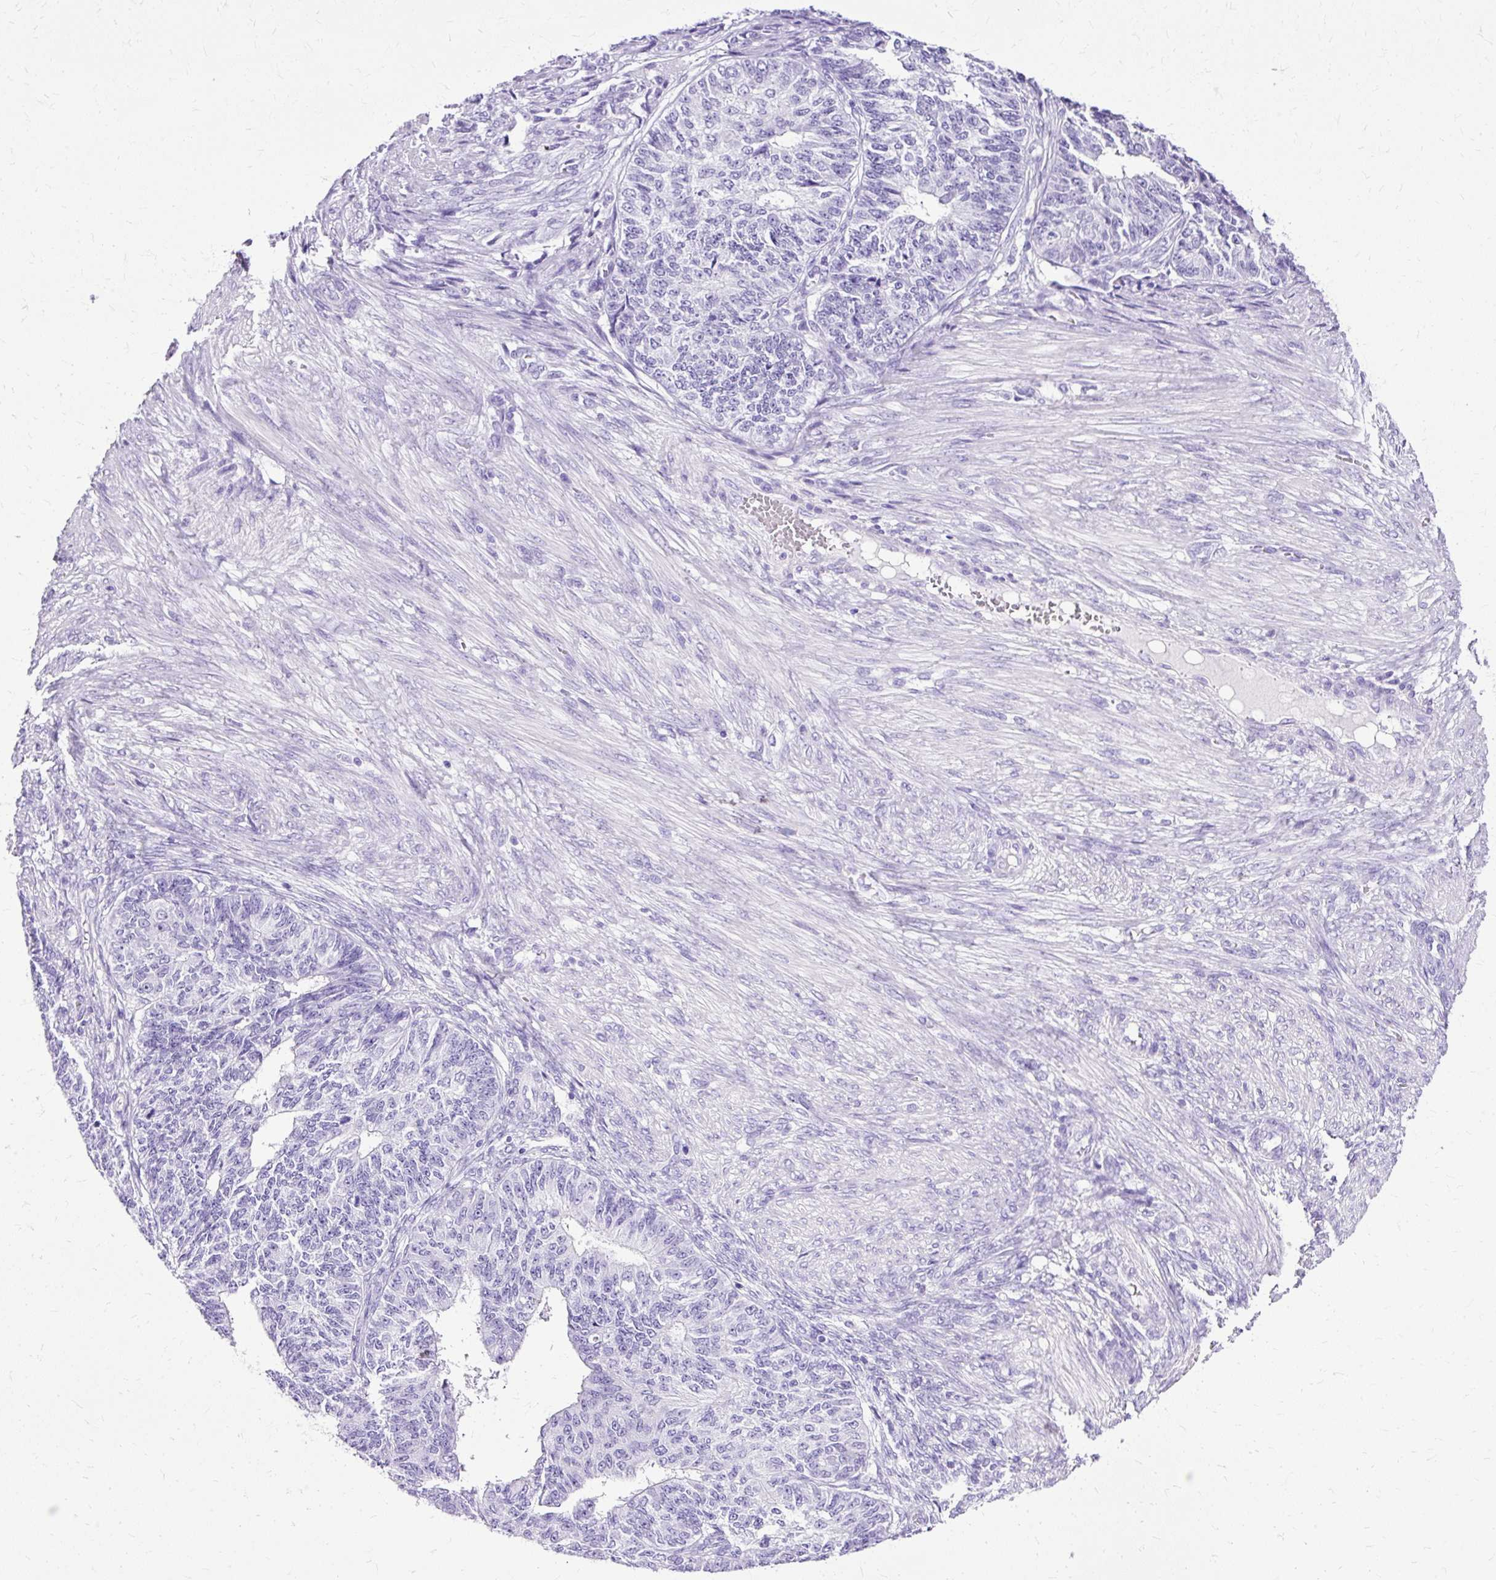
{"staining": {"intensity": "negative", "quantity": "none", "location": "none"}, "tissue": "endometrial cancer", "cell_type": "Tumor cells", "image_type": "cancer", "snomed": [{"axis": "morphology", "description": "Adenocarcinoma, NOS"}, {"axis": "topography", "description": "Endometrium"}], "caption": "This micrograph is of endometrial cancer stained with immunohistochemistry to label a protein in brown with the nuclei are counter-stained blue. There is no staining in tumor cells.", "gene": "SLC8A2", "patient": {"sex": "female", "age": 32}}